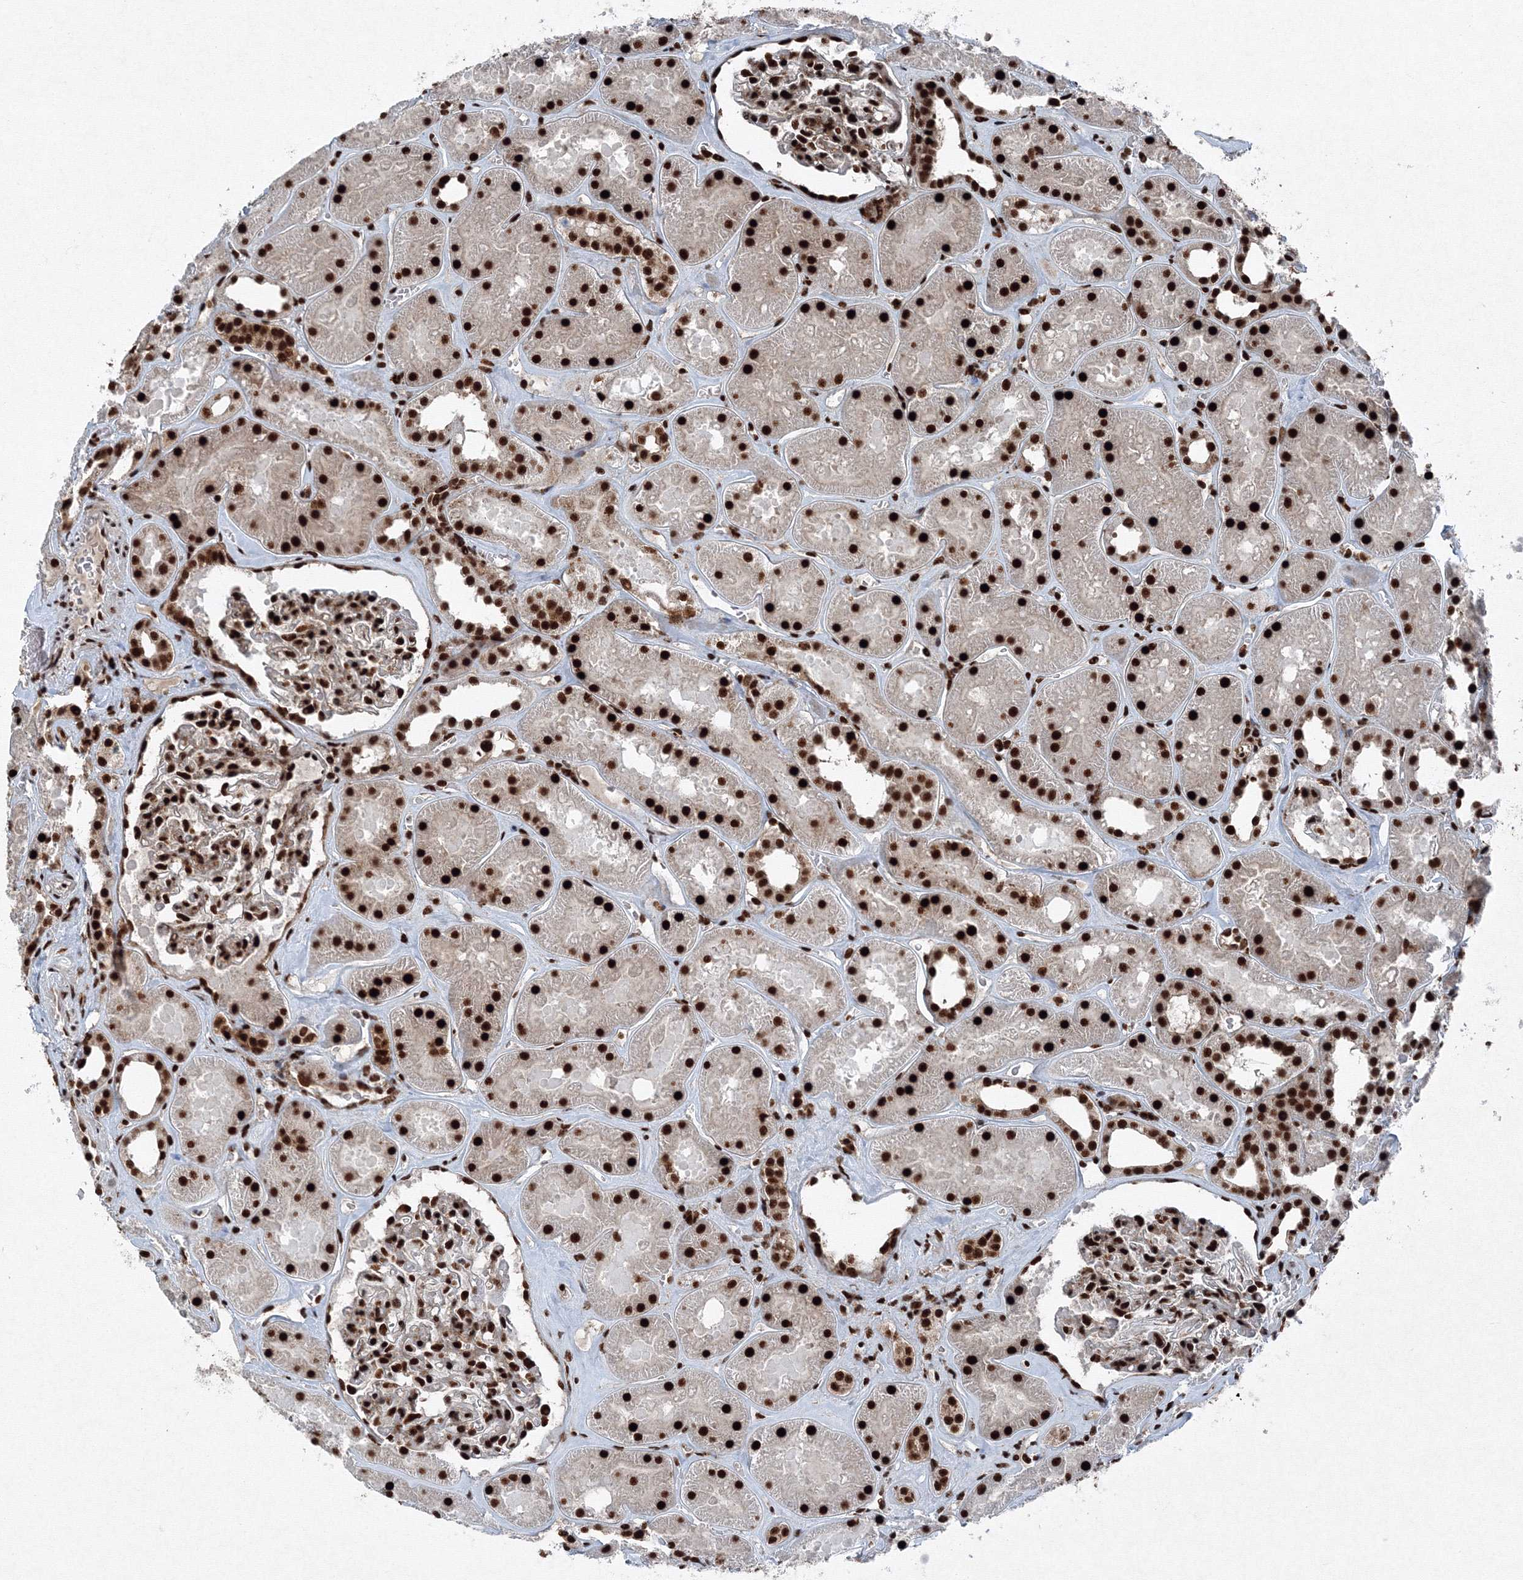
{"staining": {"intensity": "strong", "quantity": ">75%", "location": "nuclear"}, "tissue": "kidney", "cell_type": "Cells in glomeruli", "image_type": "normal", "snomed": [{"axis": "morphology", "description": "Normal tissue, NOS"}, {"axis": "topography", "description": "Kidney"}], "caption": "This is an image of immunohistochemistry (IHC) staining of normal kidney, which shows strong expression in the nuclear of cells in glomeruli.", "gene": "SNRPC", "patient": {"sex": "female", "age": 41}}